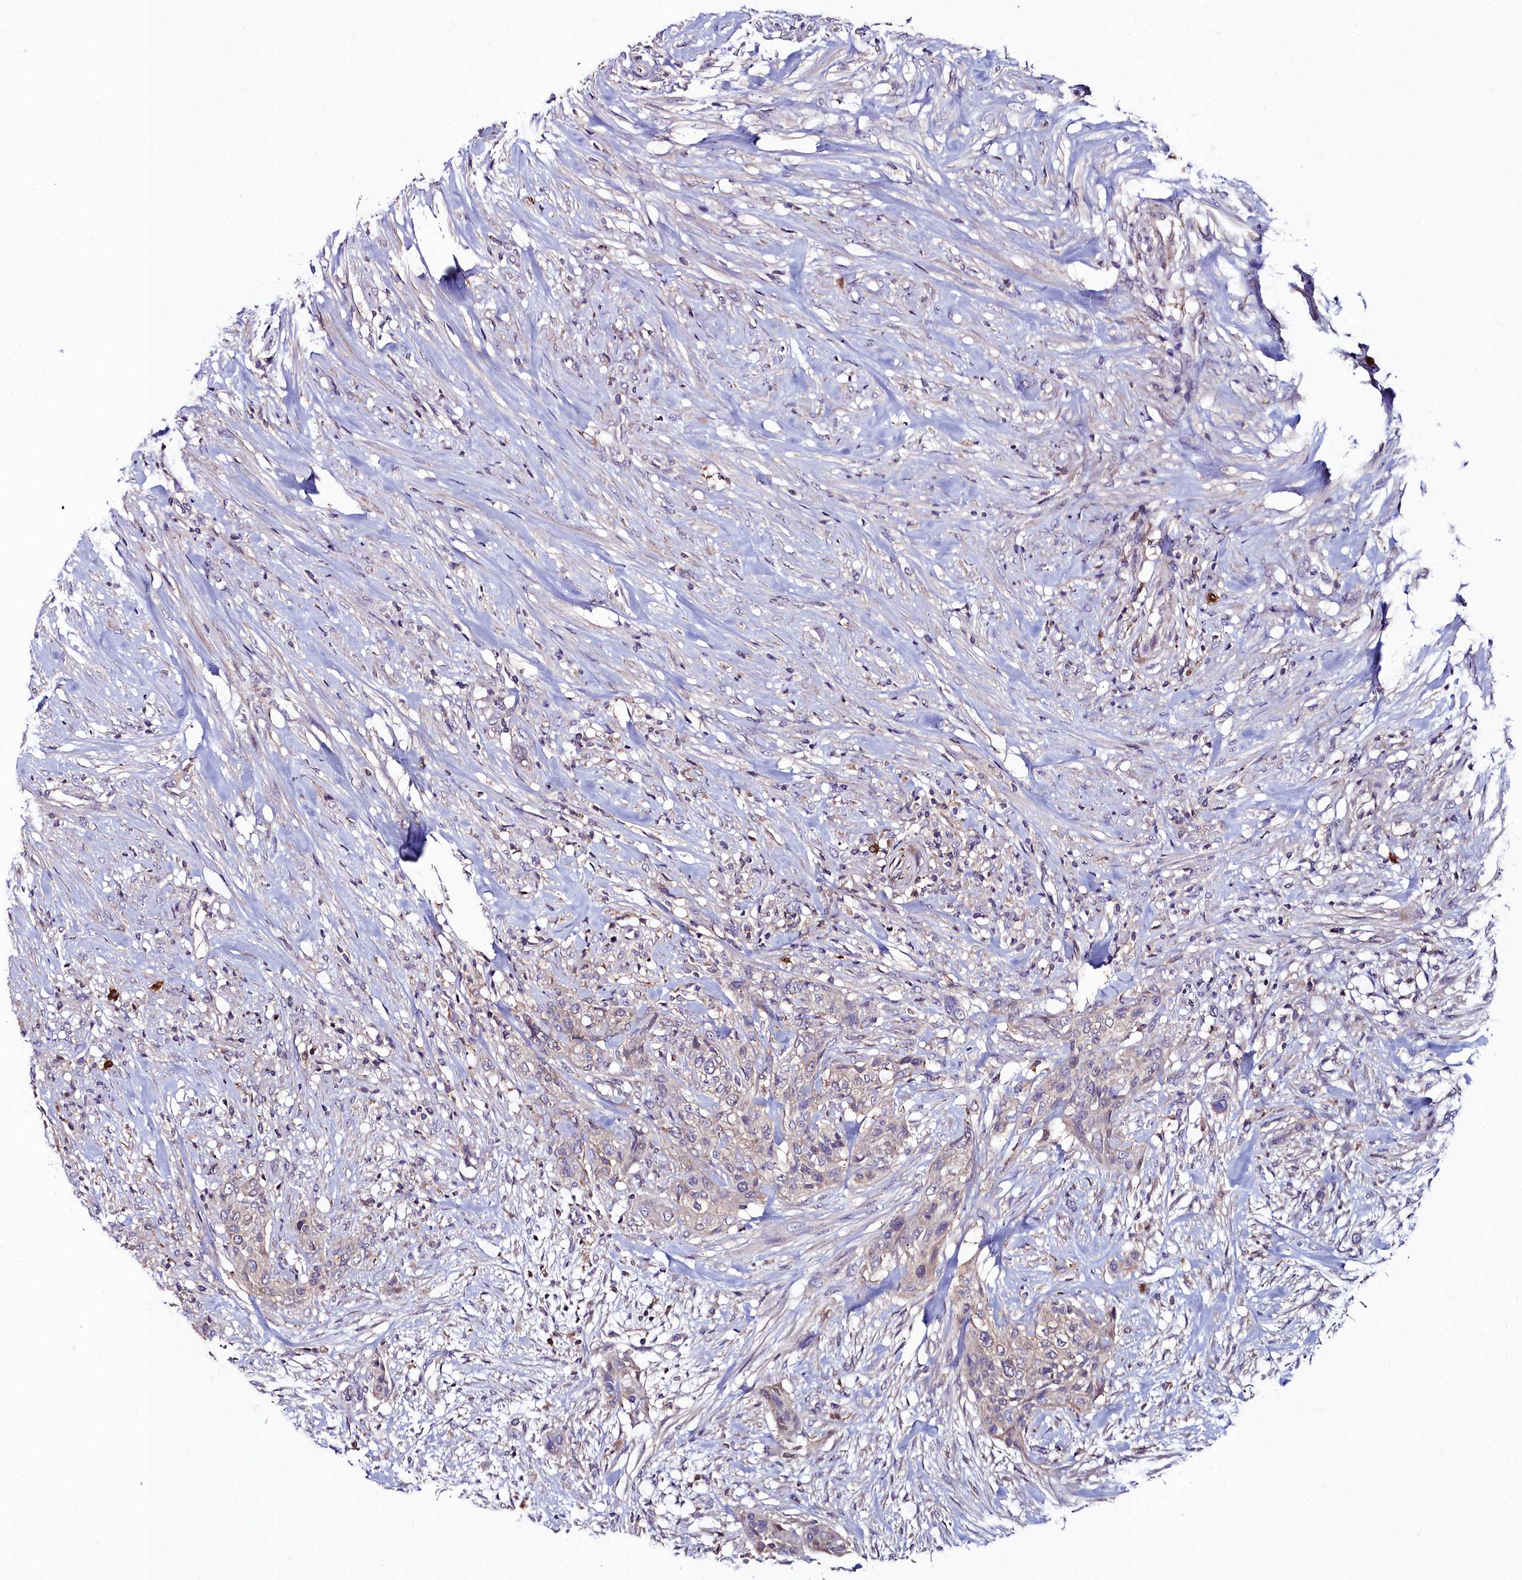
{"staining": {"intensity": "negative", "quantity": "none", "location": "none"}, "tissue": "urothelial cancer", "cell_type": "Tumor cells", "image_type": "cancer", "snomed": [{"axis": "morphology", "description": "Urothelial carcinoma, High grade"}, {"axis": "topography", "description": "Urinary bladder"}], "caption": "An image of human high-grade urothelial carcinoma is negative for staining in tumor cells.", "gene": "AMBRA1", "patient": {"sex": "male", "age": 35}}